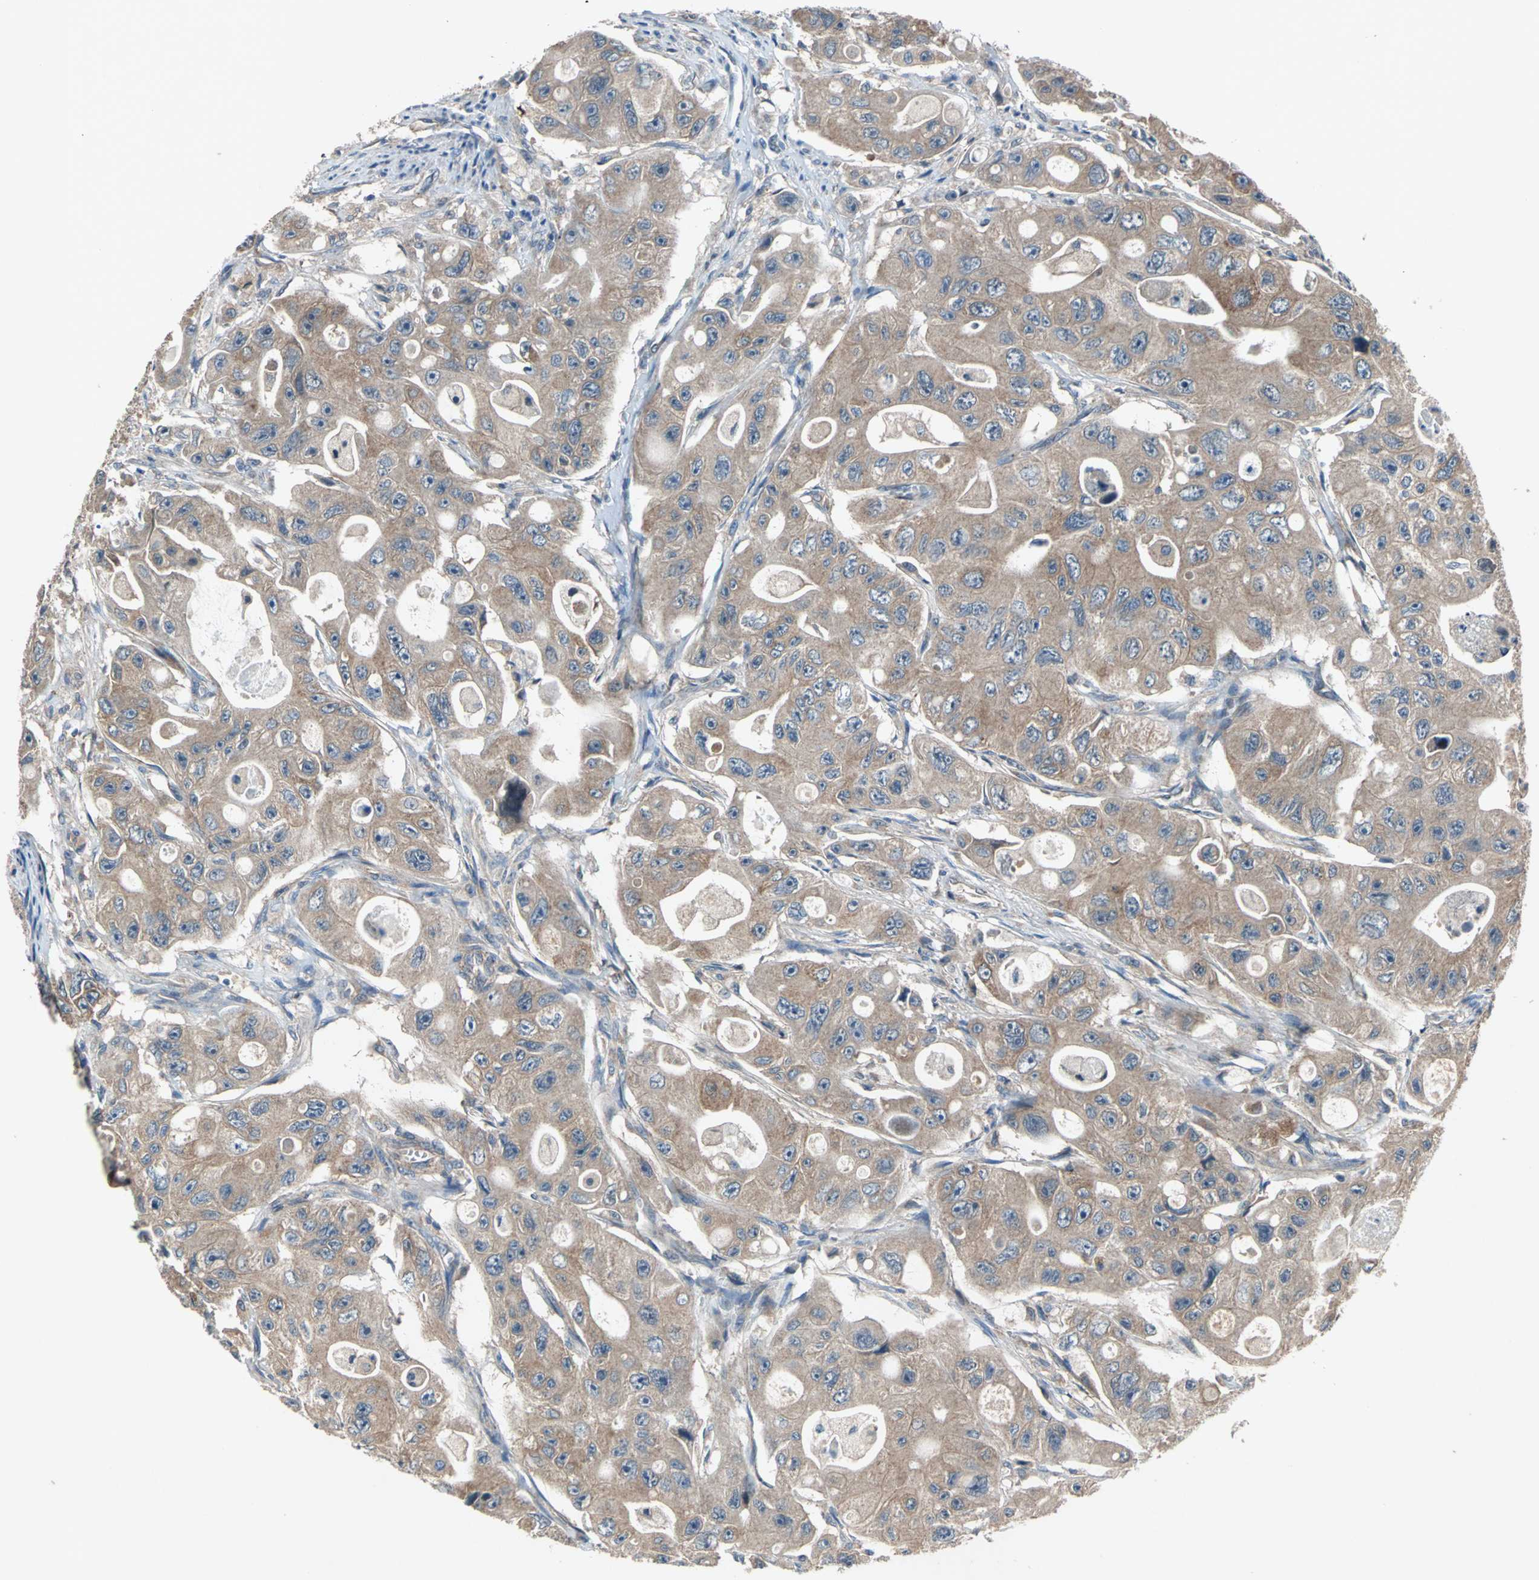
{"staining": {"intensity": "moderate", "quantity": ">75%", "location": "cytoplasmic/membranous"}, "tissue": "colorectal cancer", "cell_type": "Tumor cells", "image_type": "cancer", "snomed": [{"axis": "morphology", "description": "Adenocarcinoma, NOS"}, {"axis": "topography", "description": "Colon"}], "caption": "IHC histopathology image of colorectal cancer stained for a protein (brown), which exhibits medium levels of moderate cytoplasmic/membranous positivity in about >75% of tumor cells.", "gene": "EMCN", "patient": {"sex": "female", "age": 46}}